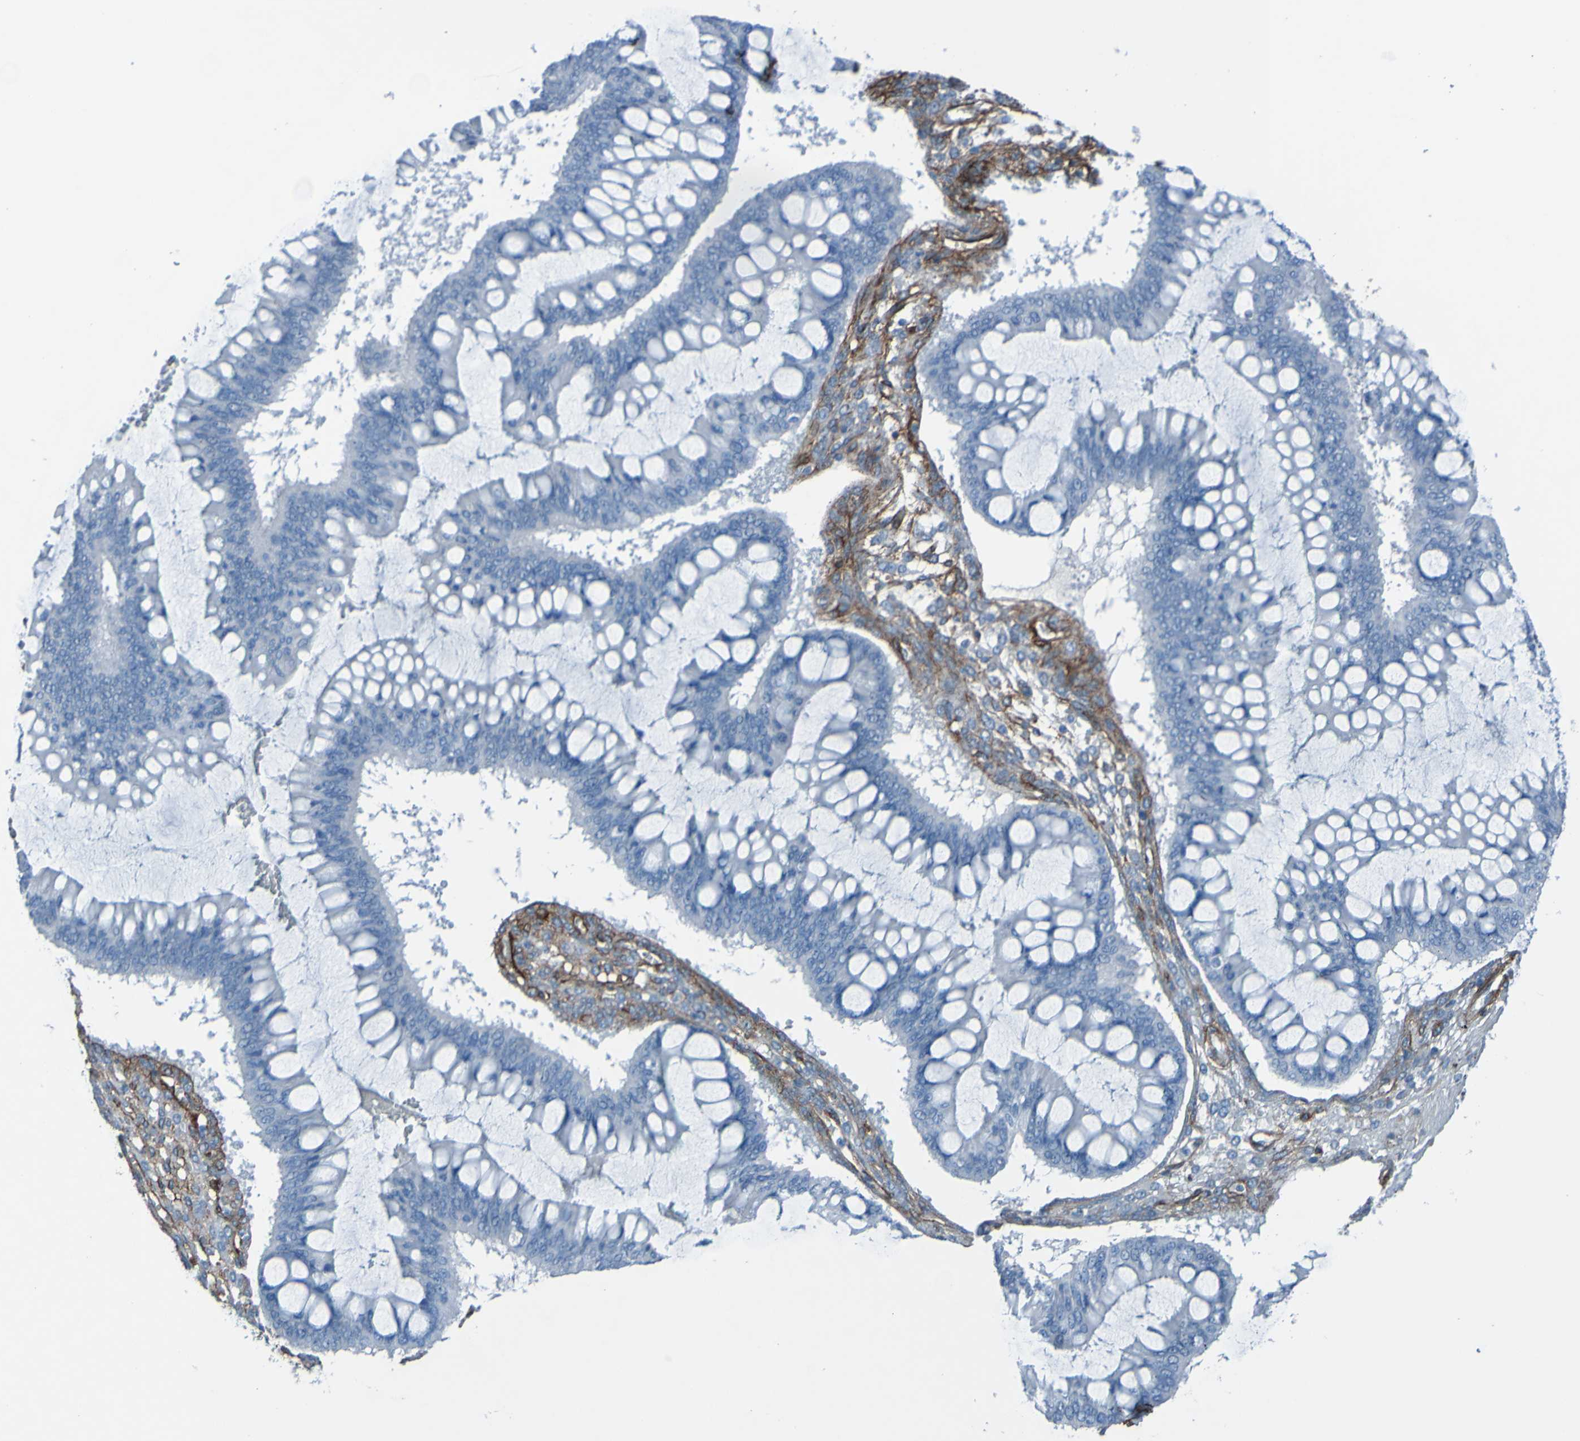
{"staining": {"intensity": "negative", "quantity": "none", "location": "none"}, "tissue": "ovarian cancer", "cell_type": "Tumor cells", "image_type": "cancer", "snomed": [{"axis": "morphology", "description": "Cystadenocarcinoma, mucinous, NOS"}, {"axis": "topography", "description": "Ovary"}], "caption": "This image is of ovarian mucinous cystadenocarcinoma stained with immunohistochemistry (IHC) to label a protein in brown with the nuclei are counter-stained blue. There is no expression in tumor cells. Brightfield microscopy of IHC stained with DAB (3,3'-diaminobenzidine) (brown) and hematoxylin (blue), captured at high magnification.", "gene": "COL4A2", "patient": {"sex": "female", "age": 73}}